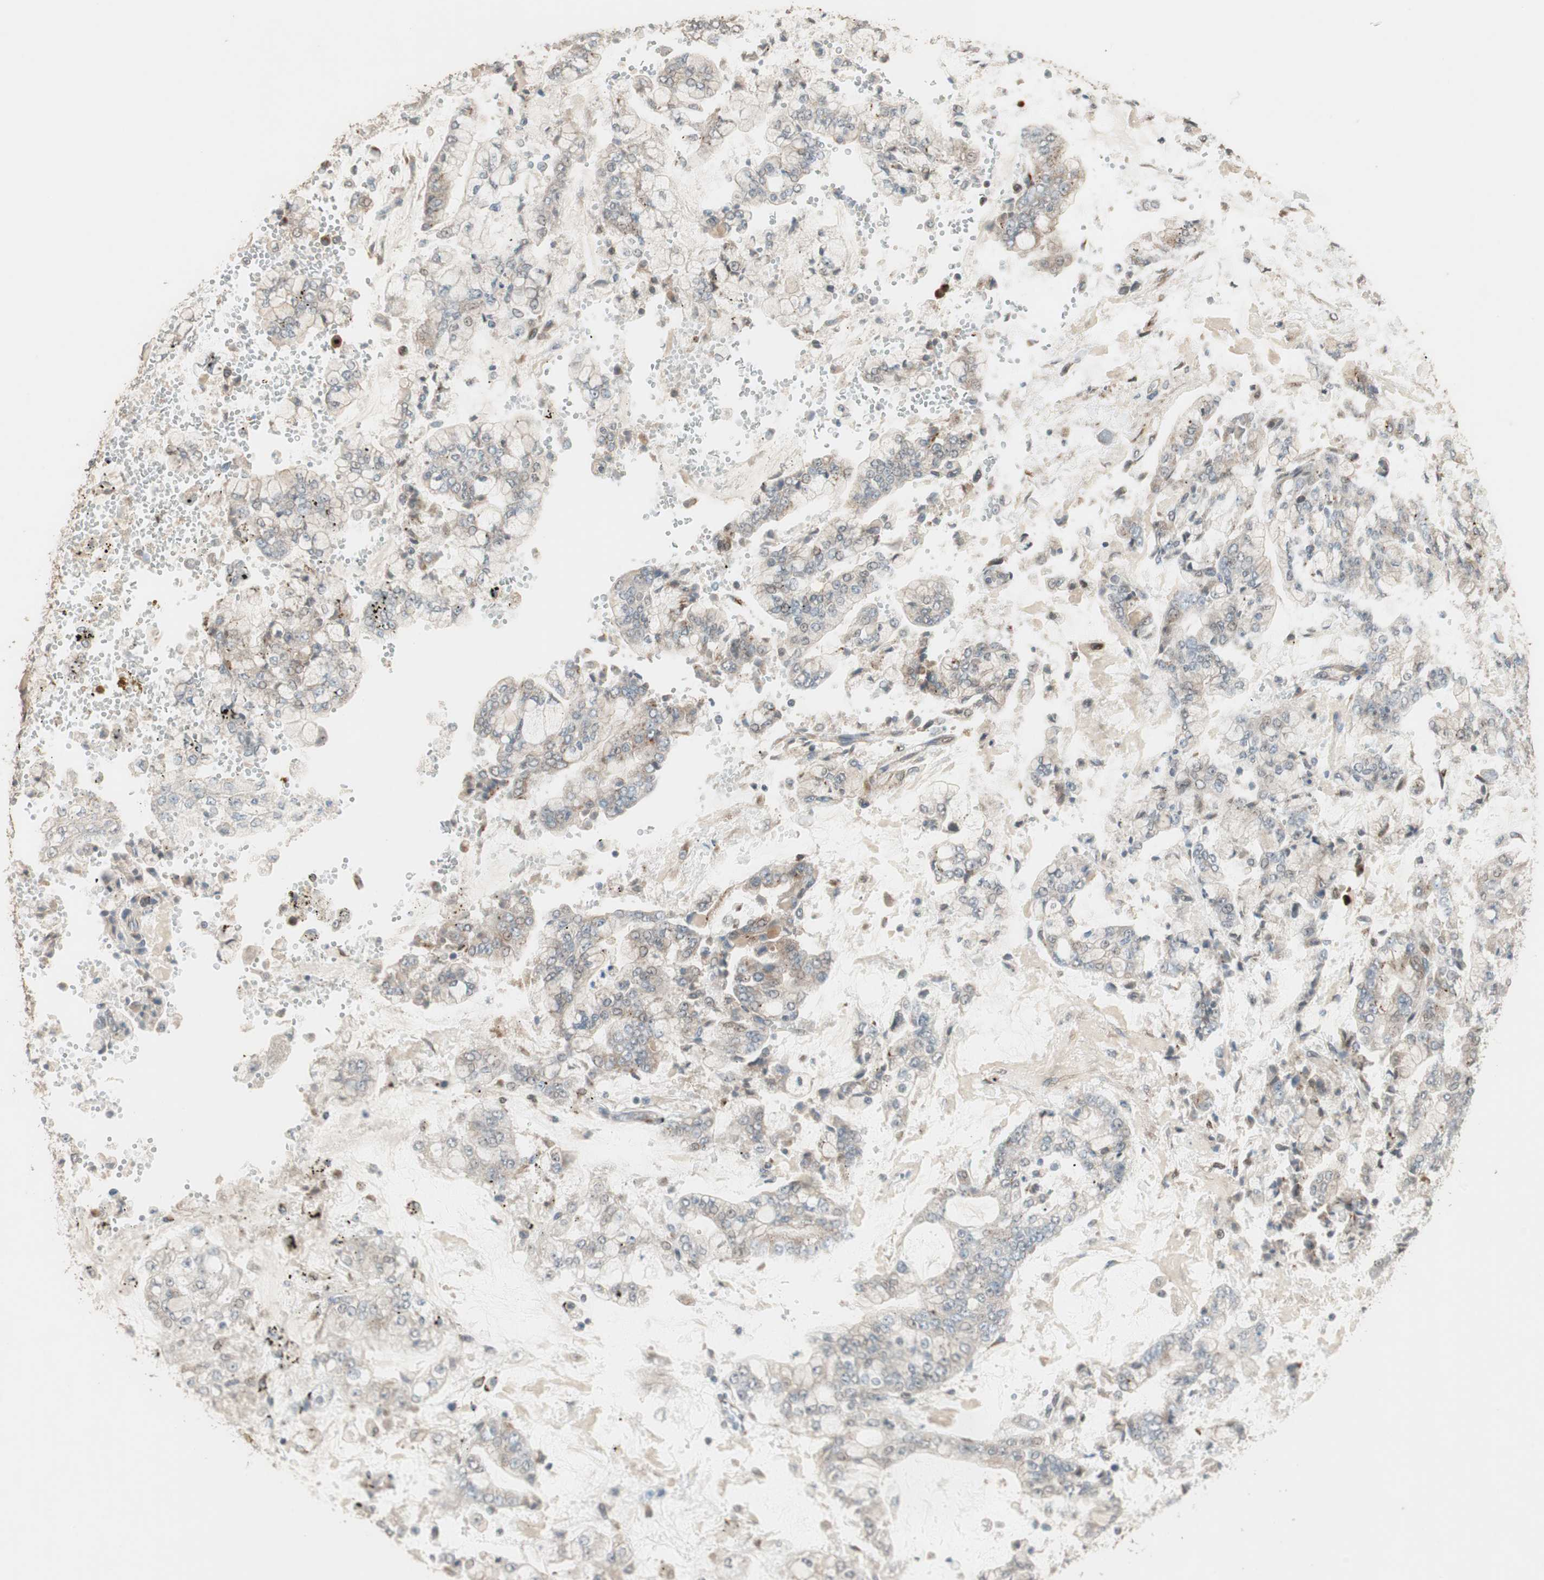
{"staining": {"intensity": "weak", "quantity": ">75%", "location": "cytoplasmic/membranous"}, "tissue": "stomach cancer", "cell_type": "Tumor cells", "image_type": "cancer", "snomed": [{"axis": "morphology", "description": "Adenocarcinoma, NOS"}, {"axis": "topography", "description": "Stomach"}], "caption": "Human stomach adenocarcinoma stained with a protein marker displays weak staining in tumor cells.", "gene": "RARRES1", "patient": {"sex": "male", "age": 76}}